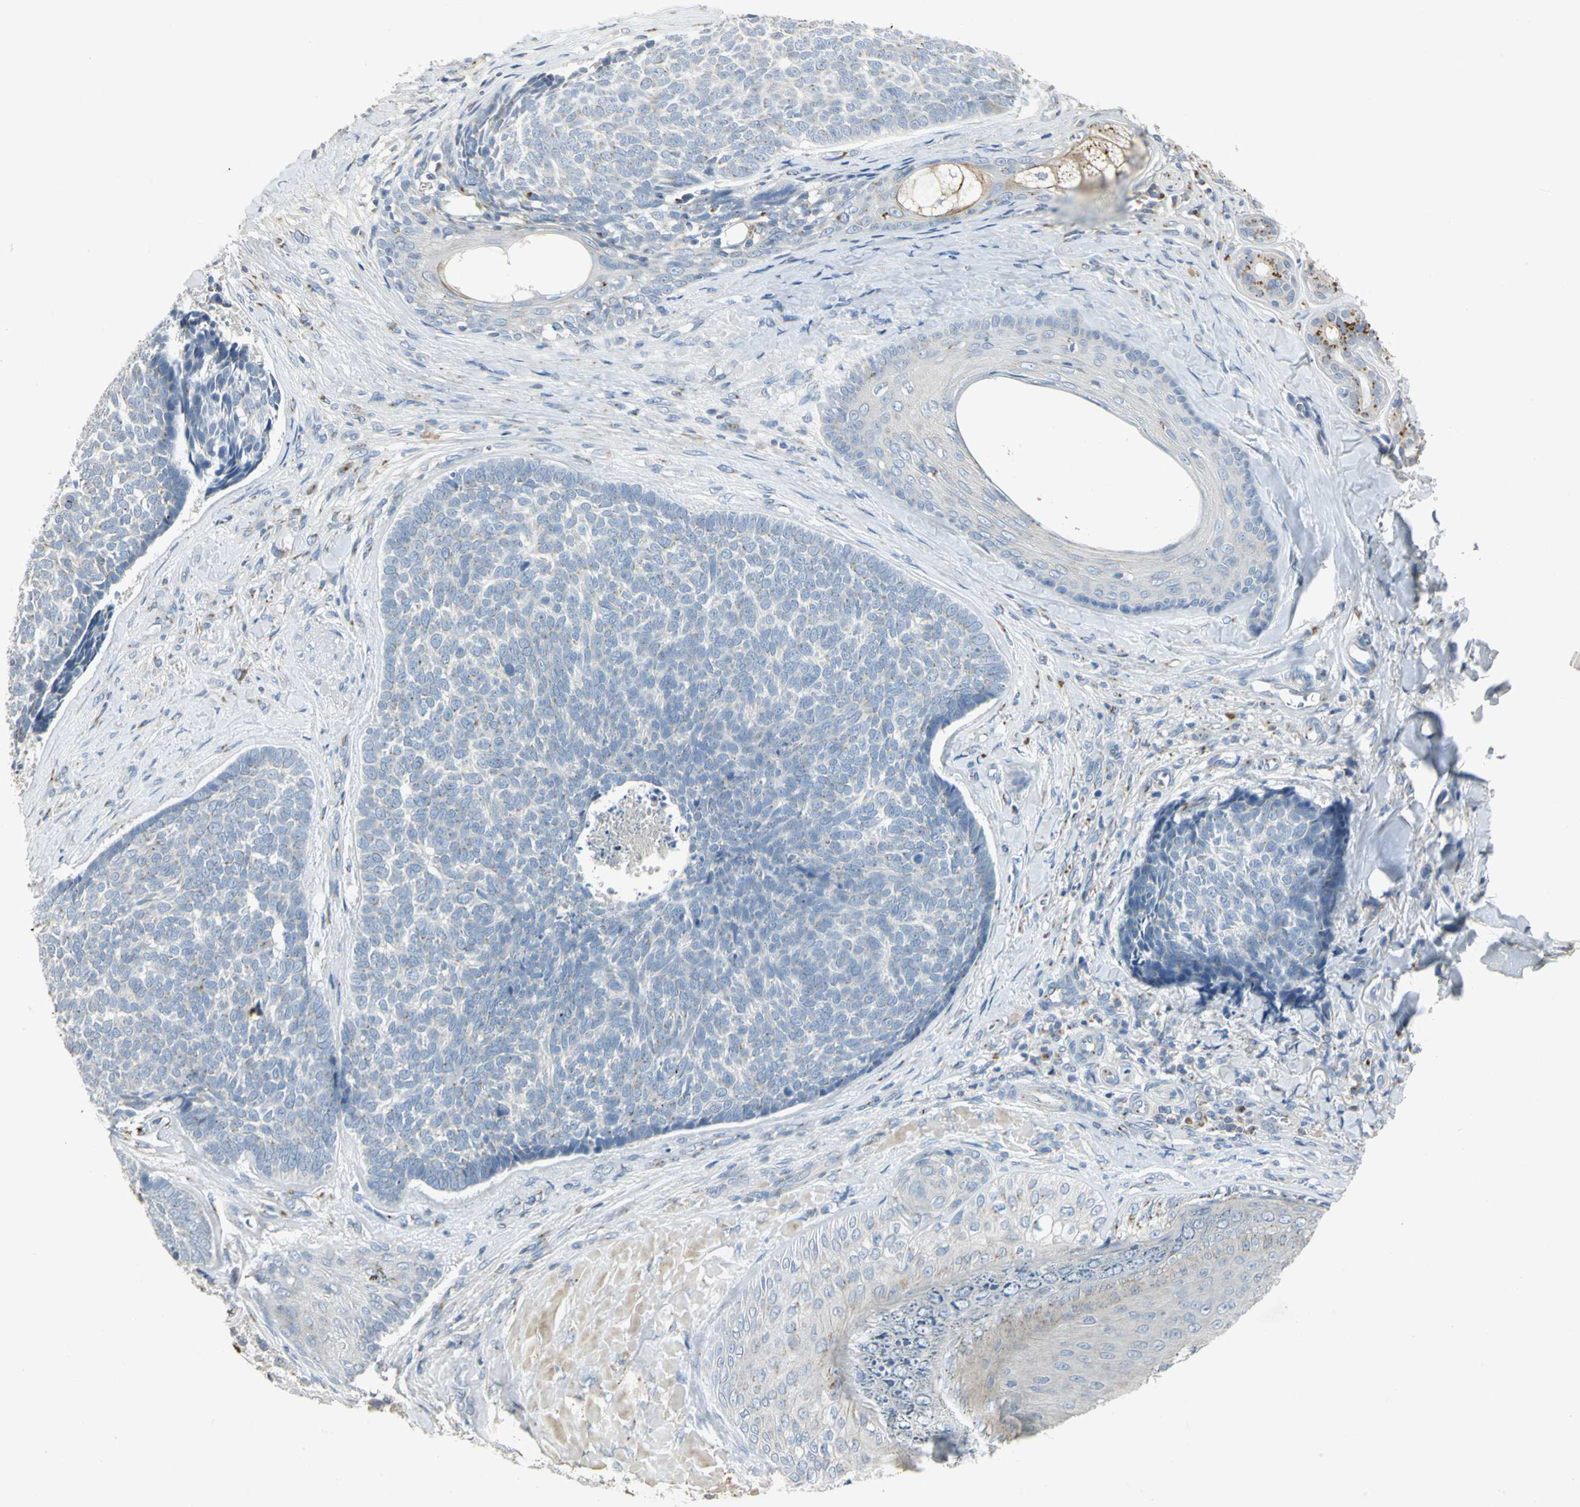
{"staining": {"intensity": "weak", "quantity": "<25%", "location": "cytoplasmic/membranous"}, "tissue": "skin cancer", "cell_type": "Tumor cells", "image_type": "cancer", "snomed": [{"axis": "morphology", "description": "Basal cell carcinoma"}, {"axis": "topography", "description": "Skin"}], "caption": "Immunohistochemistry of skin cancer (basal cell carcinoma) shows no positivity in tumor cells.", "gene": "TM9SF2", "patient": {"sex": "male", "age": 84}}